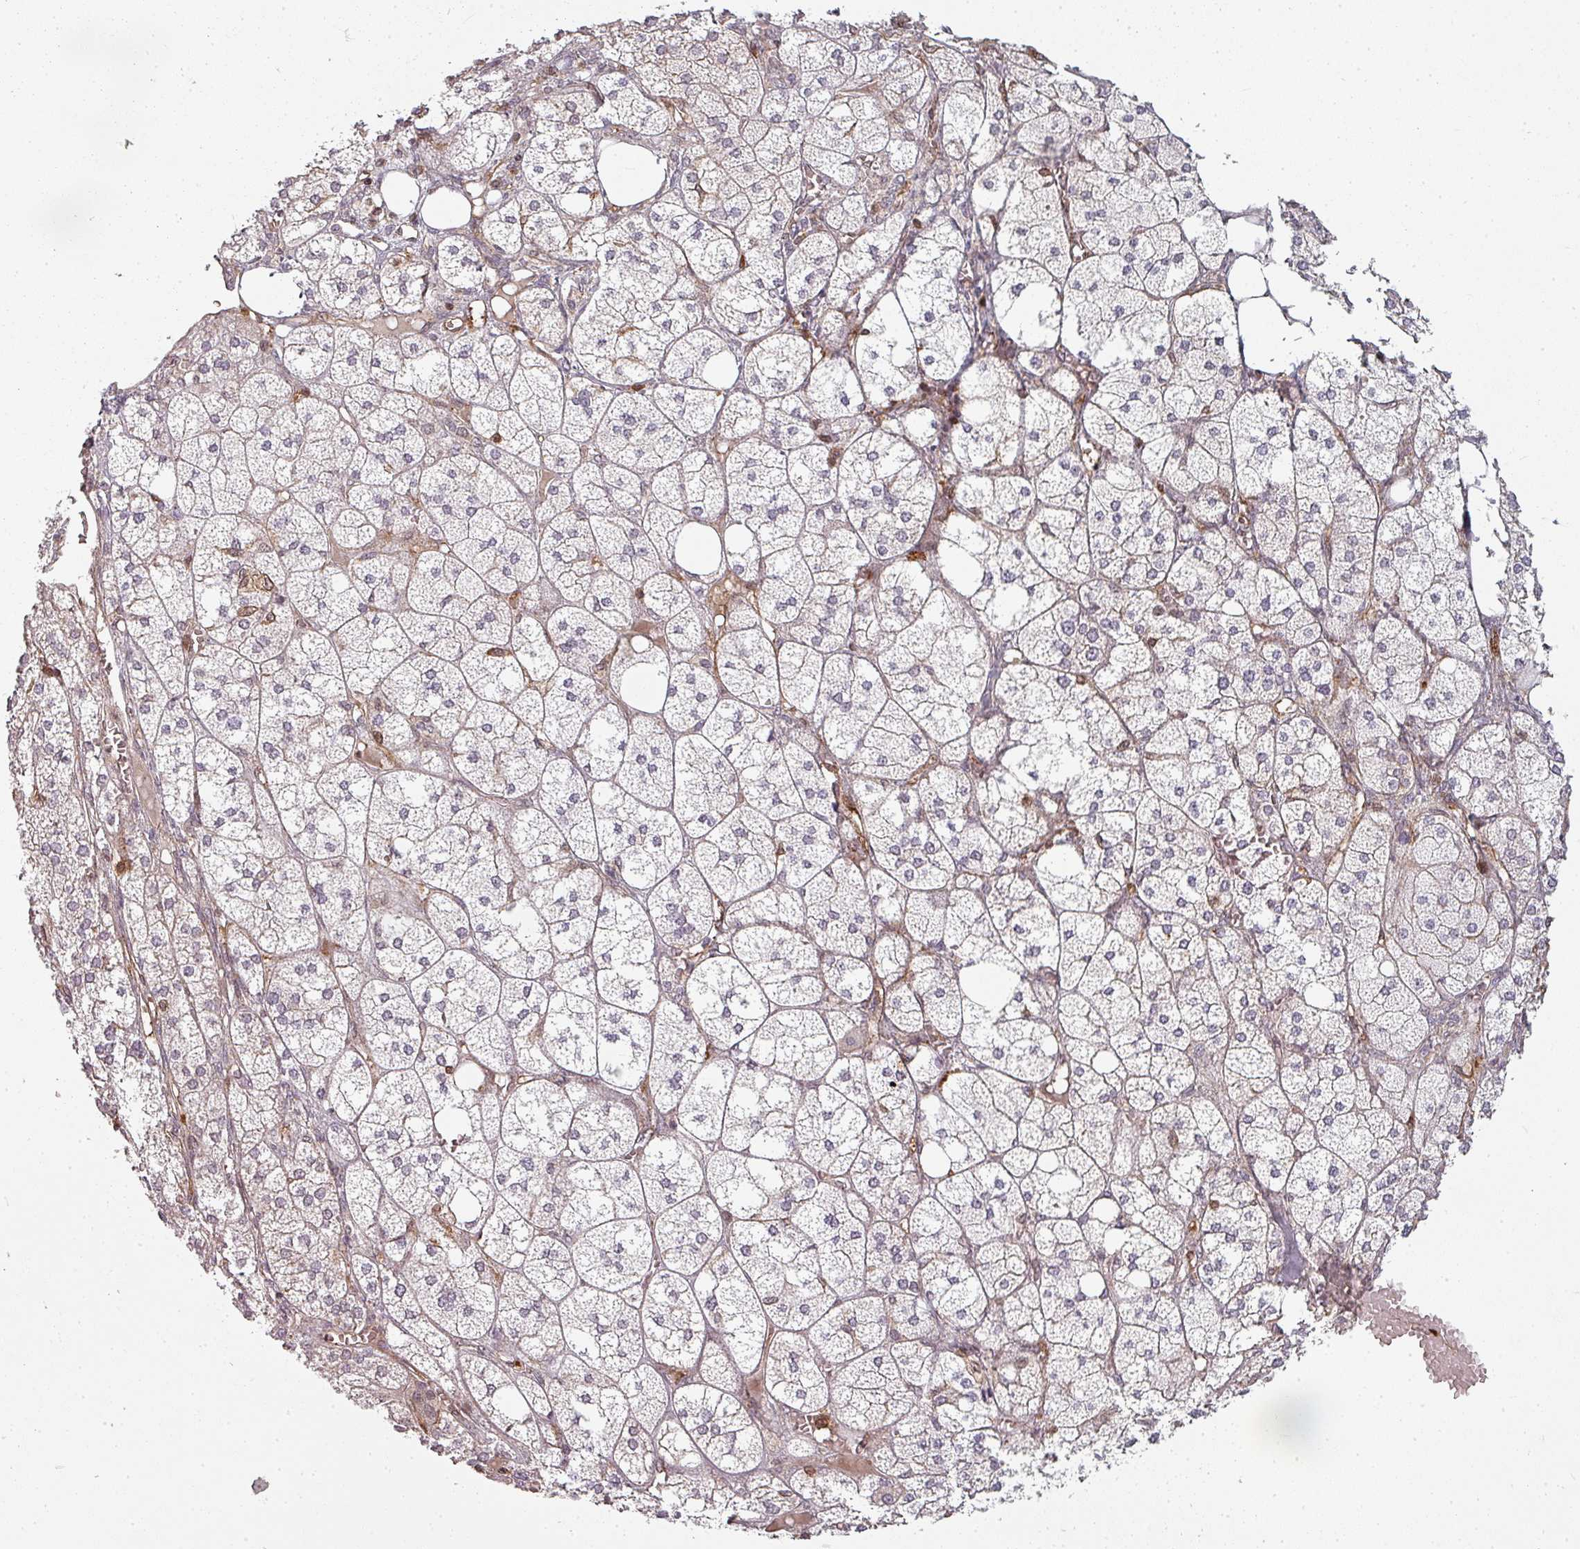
{"staining": {"intensity": "negative", "quantity": "none", "location": "none"}, "tissue": "adrenal gland", "cell_type": "Glandular cells", "image_type": "normal", "snomed": [{"axis": "morphology", "description": "Normal tissue, NOS"}, {"axis": "topography", "description": "Adrenal gland"}], "caption": "Immunohistochemistry (IHC) of normal human adrenal gland demonstrates no expression in glandular cells.", "gene": "CLIC1", "patient": {"sex": "female", "age": 61}}